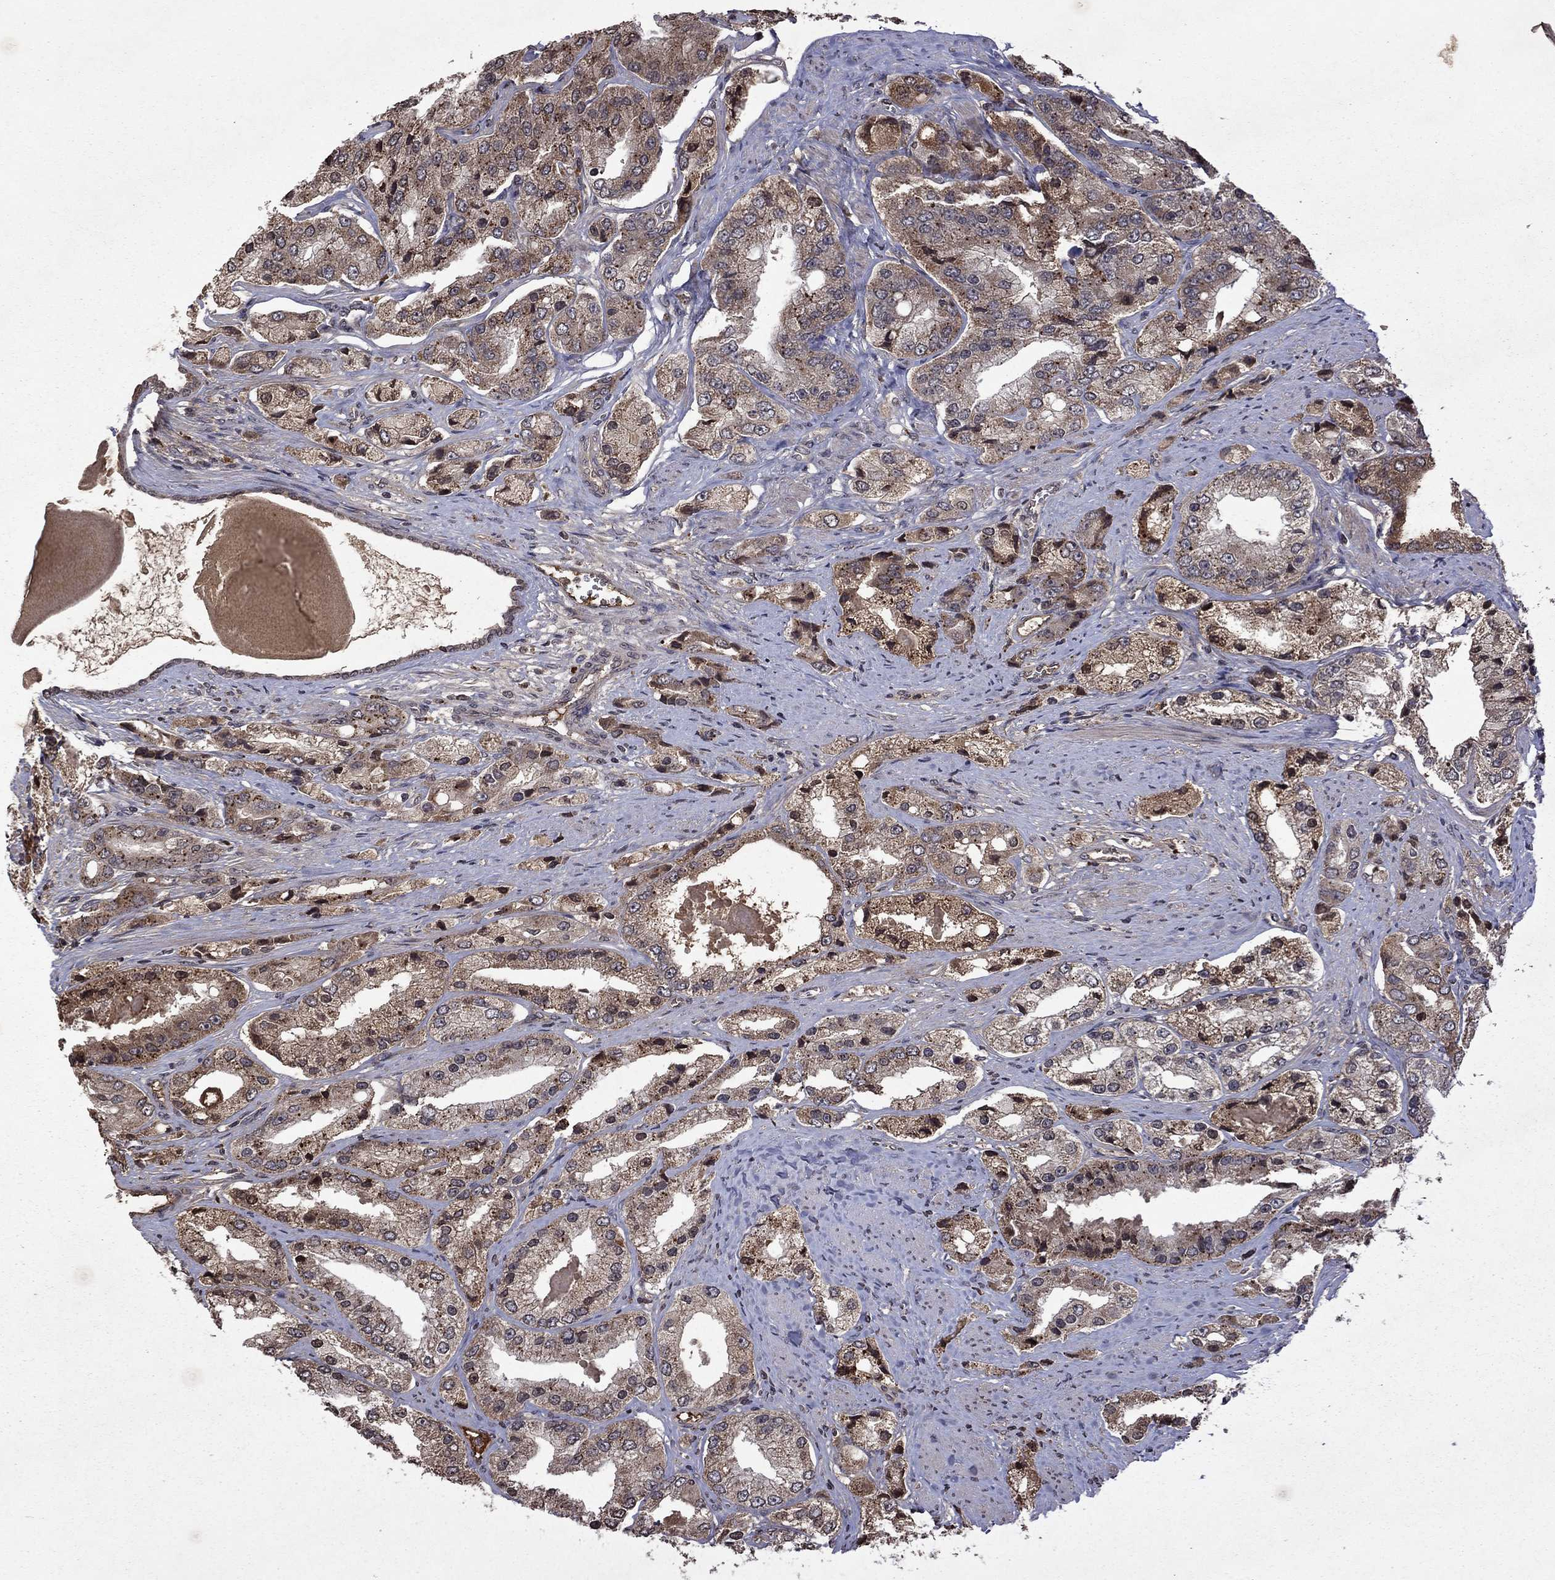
{"staining": {"intensity": "weak", "quantity": "25%-75%", "location": "cytoplasmic/membranous"}, "tissue": "prostate cancer", "cell_type": "Tumor cells", "image_type": "cancer", "snomed": [{"axis": "morphology", "description": "Adenocarcinoma, Low grade"}, {"axis": "topography", "description": "Prostate"}], "caption": "Prostate cancer stained with immunohistochemistry (IHC) reveals weak cytoplasmic/membranous staining in approximately 25%-75% of tumor cells. Immunohistochemistry stains the protein of interest in brown and the nuclei are stained blue.", "gene": "NLGN1", "patient": {"sex": "male", "age": 69}}